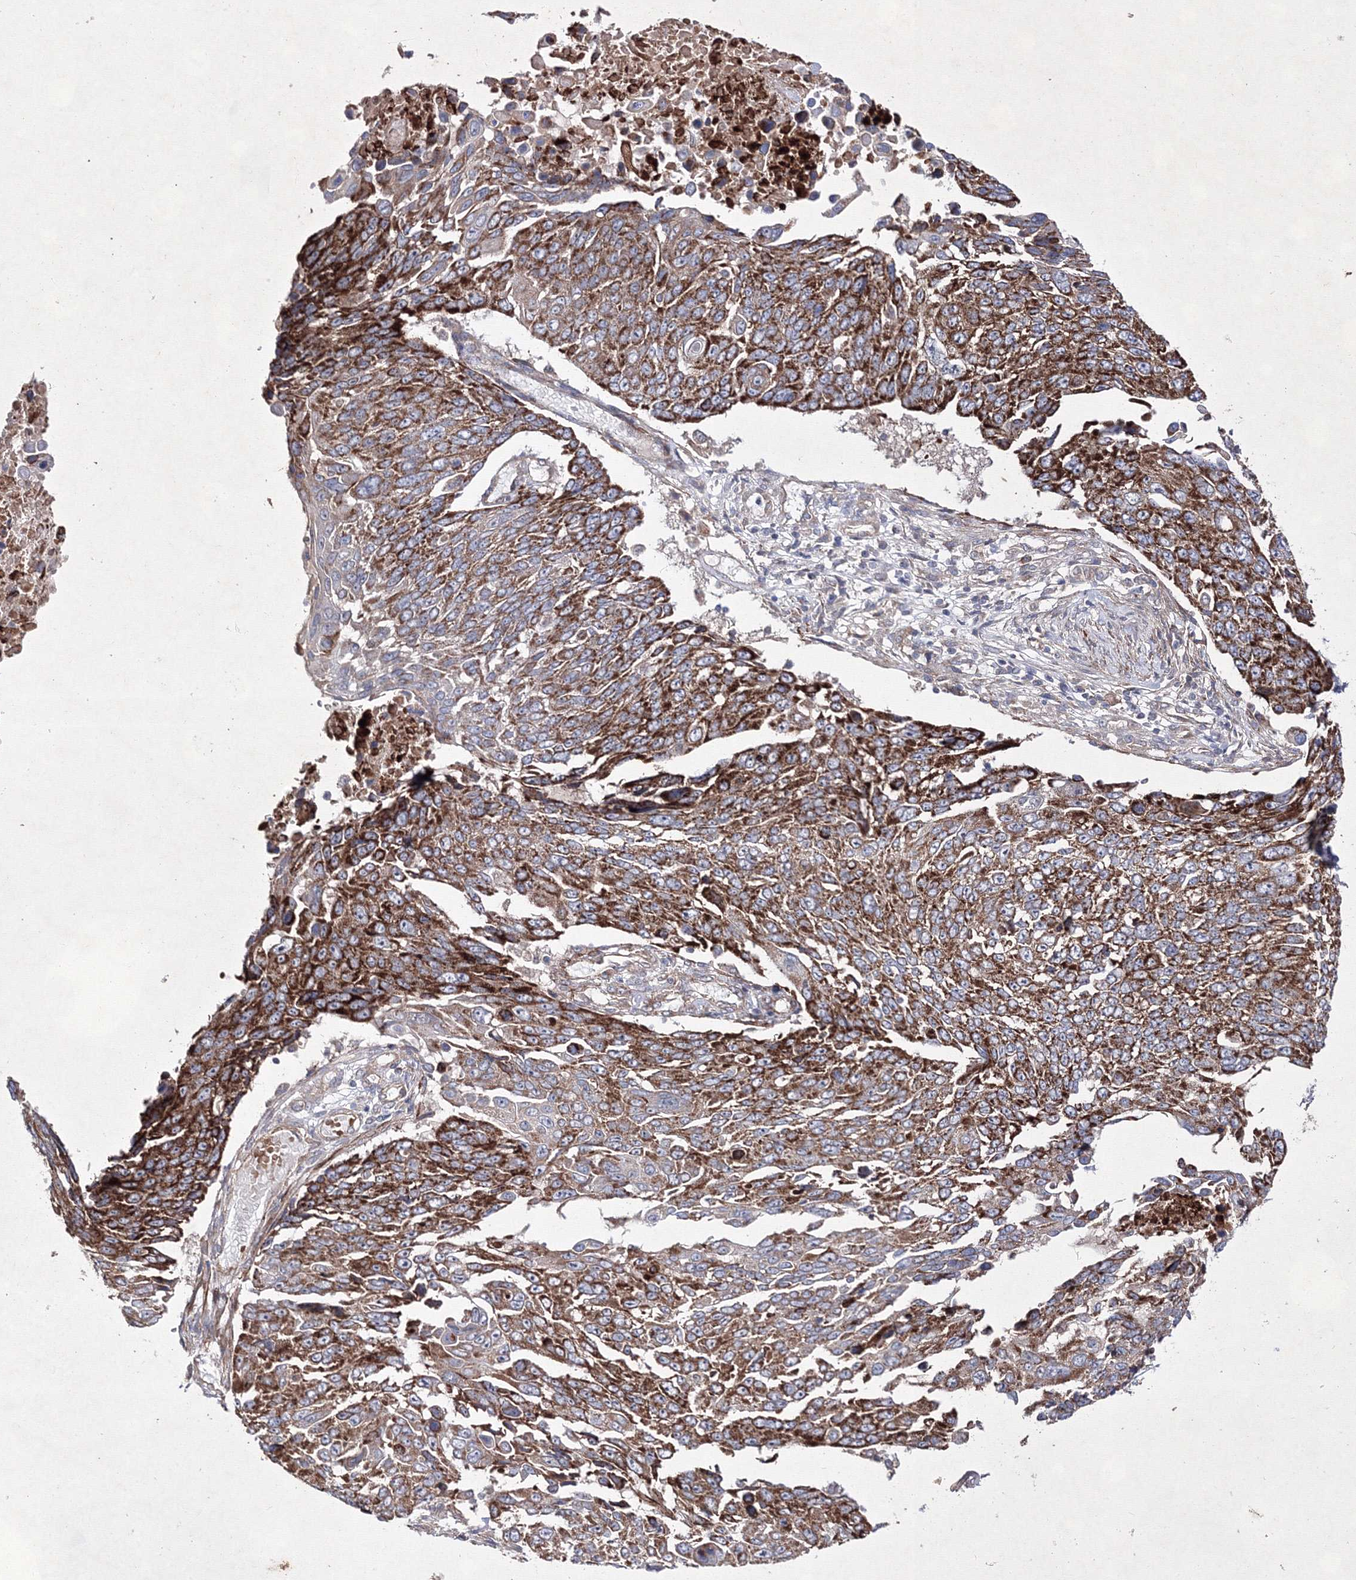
{"staining": {"intensity": "strong", "quantity": ">75%", "location": "cytoplasmic/membranous"}, "tissue": "lung cancer", "cell_type": "Tumor cells", "image_type": "cancer", "snomed": [{"axis": "morphology", "description": "Squamous cell carcinoma, NOS"}, {"axis": "topography", "description": "Lung"}], "caption": "Immunohistochemistry photomicrograph of neoplastic tissue: human lung cancer stained using IHC demonstrates high levels of strong protein expression localized specifically in the cytoplasmic/membranous of tumor cells, appearing as a cytoplasmic/membranous brown color.", "gene": "GFM1", "patient": {"sex": "male", "age": 66}}